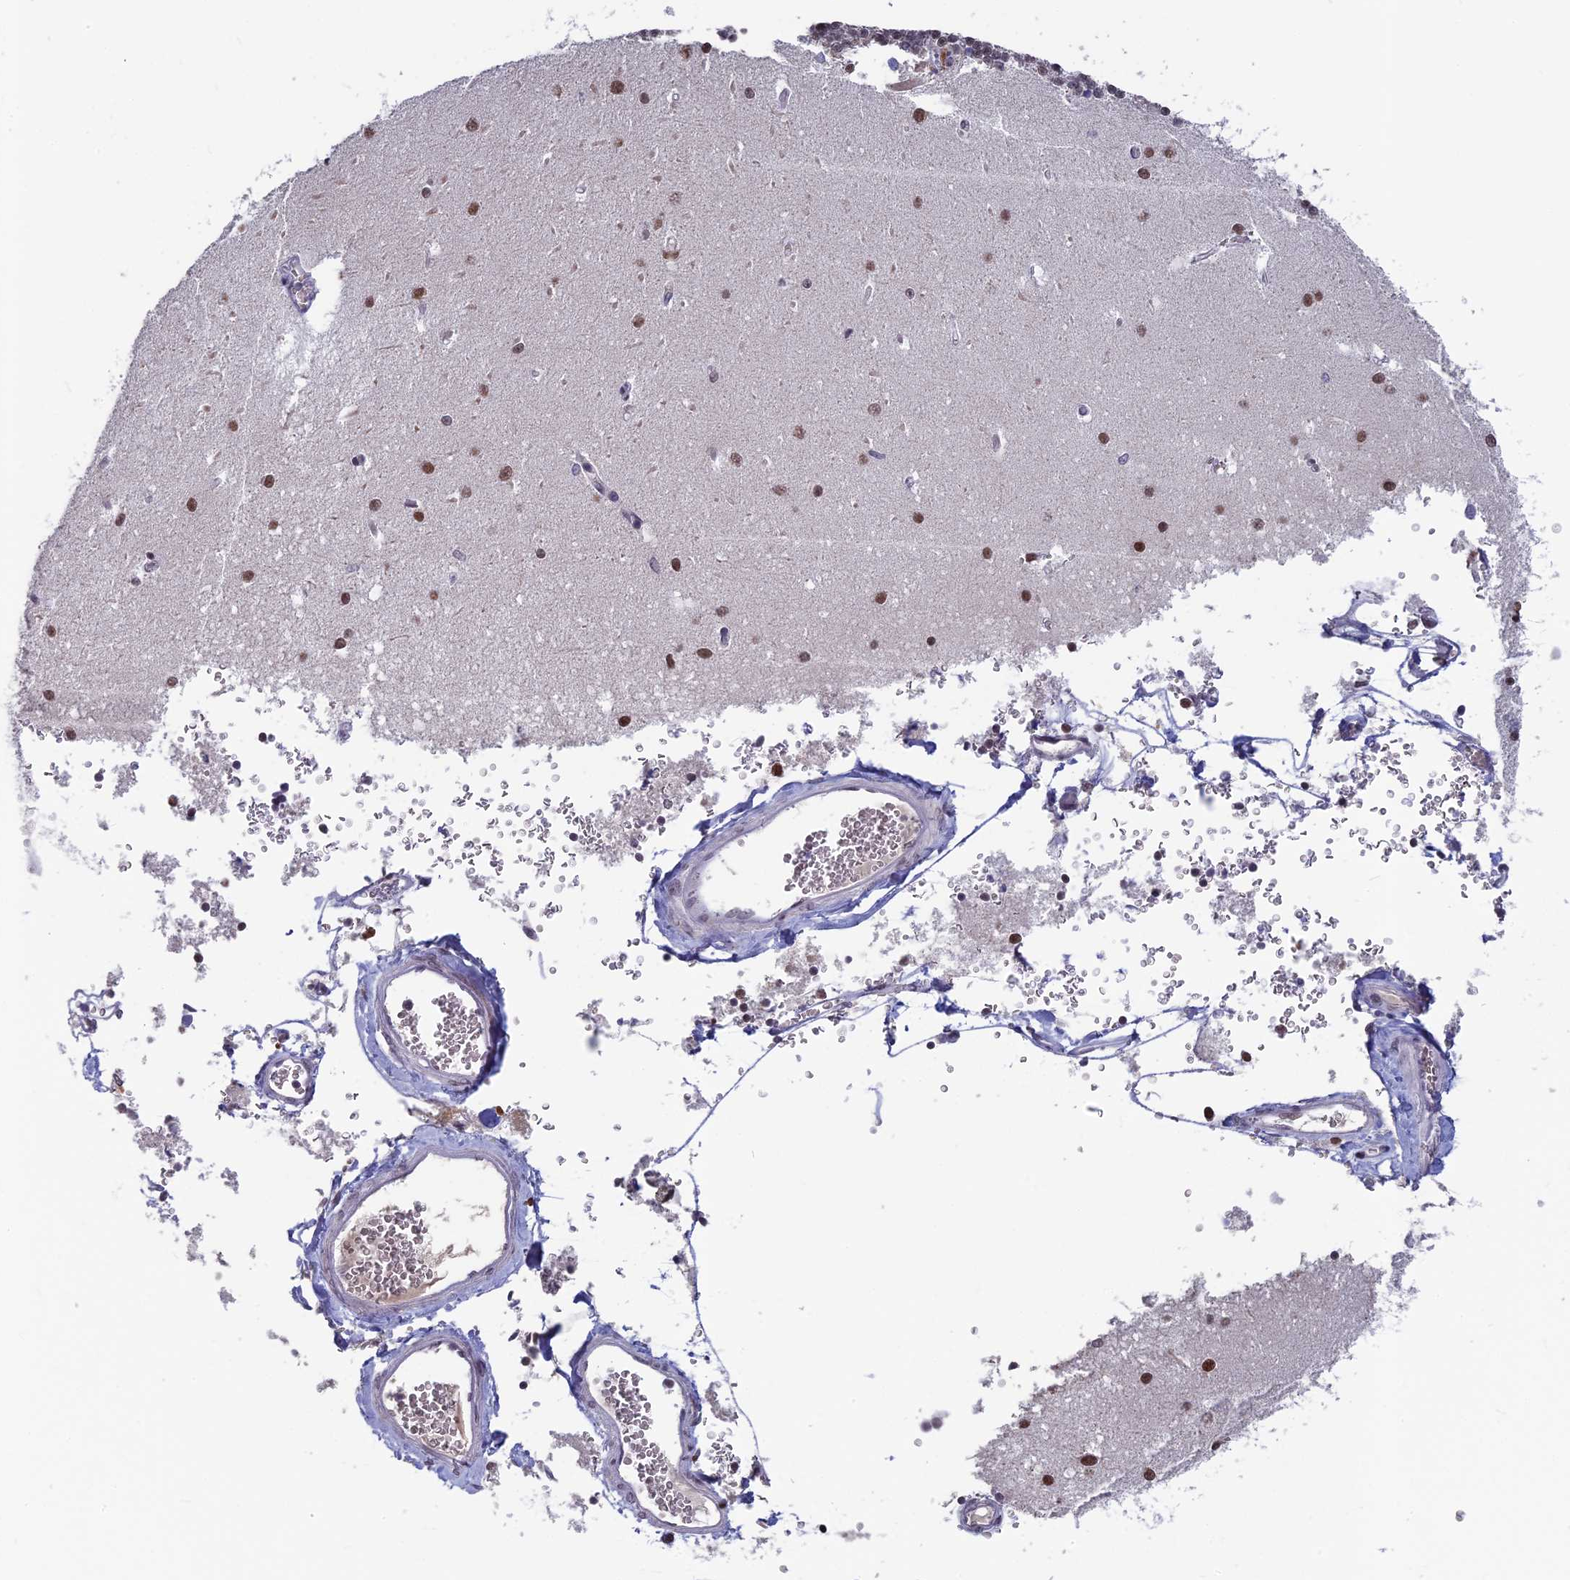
{"staining": {"intensity": "negative", "quantity": "none", "location": "none"}, "tissue": "cerebellum", "cell_type": "Cells in granular layer", "image_type": "normal", "snomed": [{"axis": "morphology", "description": "Normal tissue, NOS"}, {"axis": "topography", "description": "Cerebellum"}], "caption": "Immunohistochemistry of normal human cerebellum displays no positivity in cells in granular layer.", "gene": "MT", "patient": {"sex": "male", "age": 37}}